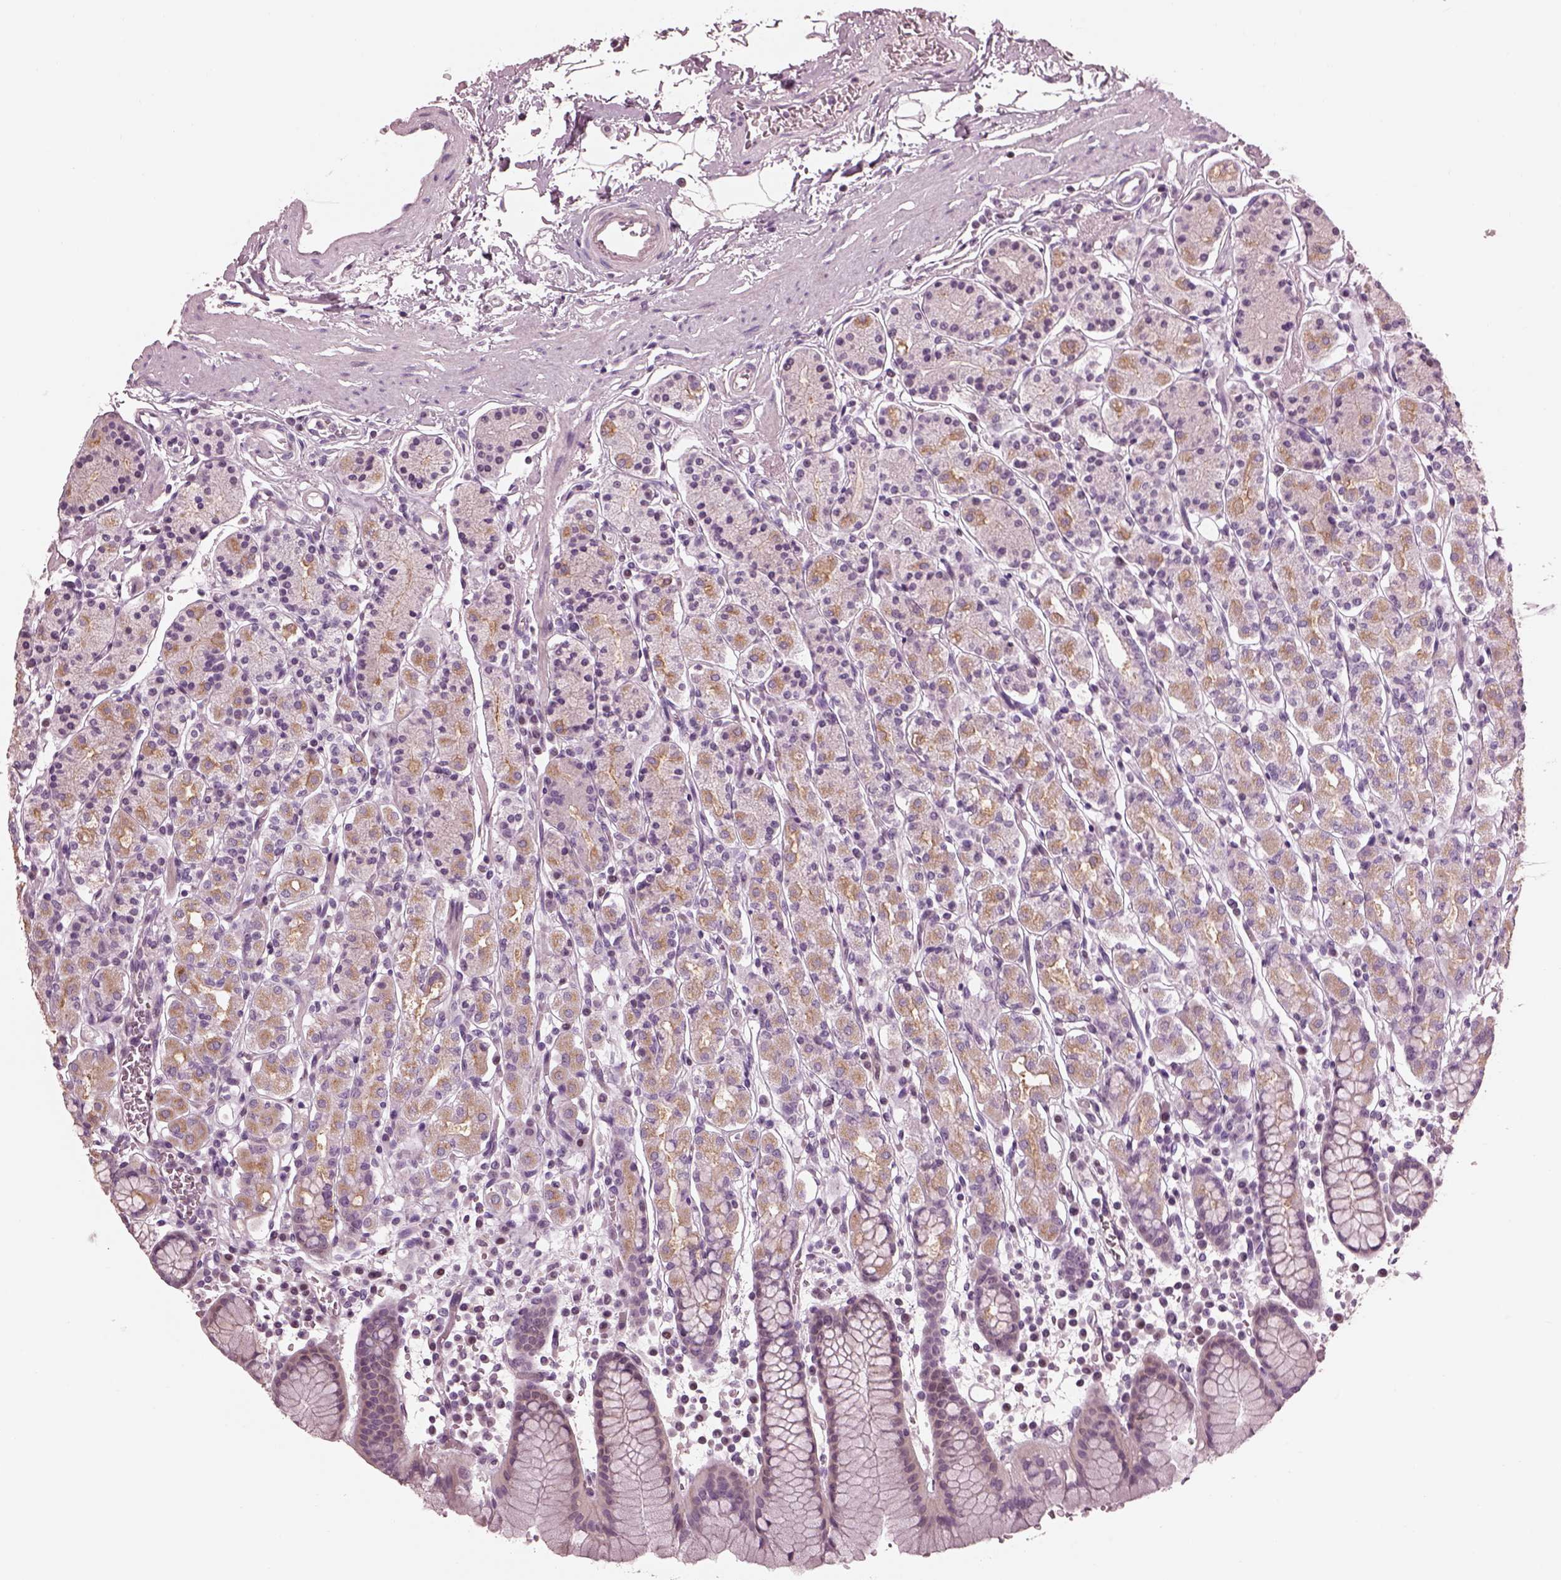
{"staining": {"intensity": "moderate", "quantity": "<25%", "location": "cytoplasmic/membranous"}, "tissue": "stomach", "cell_type": "Glandular cells", "image_type": "normal", "snomed": [{"axis": "morphology", "description": "Normal tissue, NOS"}, {"axis": "topography", "description": "Stomach, upper"}, {"axis": "topography", "description": "Stomach"}], "caption": "Immunohistochemical staining of unremarkable stomach demonstrates low levels of moderate cytoplasmic/membranous expression in about <25% of glandular cells. (DAB IHC, brown staining for protein, blue staining for nuclei).", "gene": "BFSP1", "patient": {"sex": "male", "age": 62}}